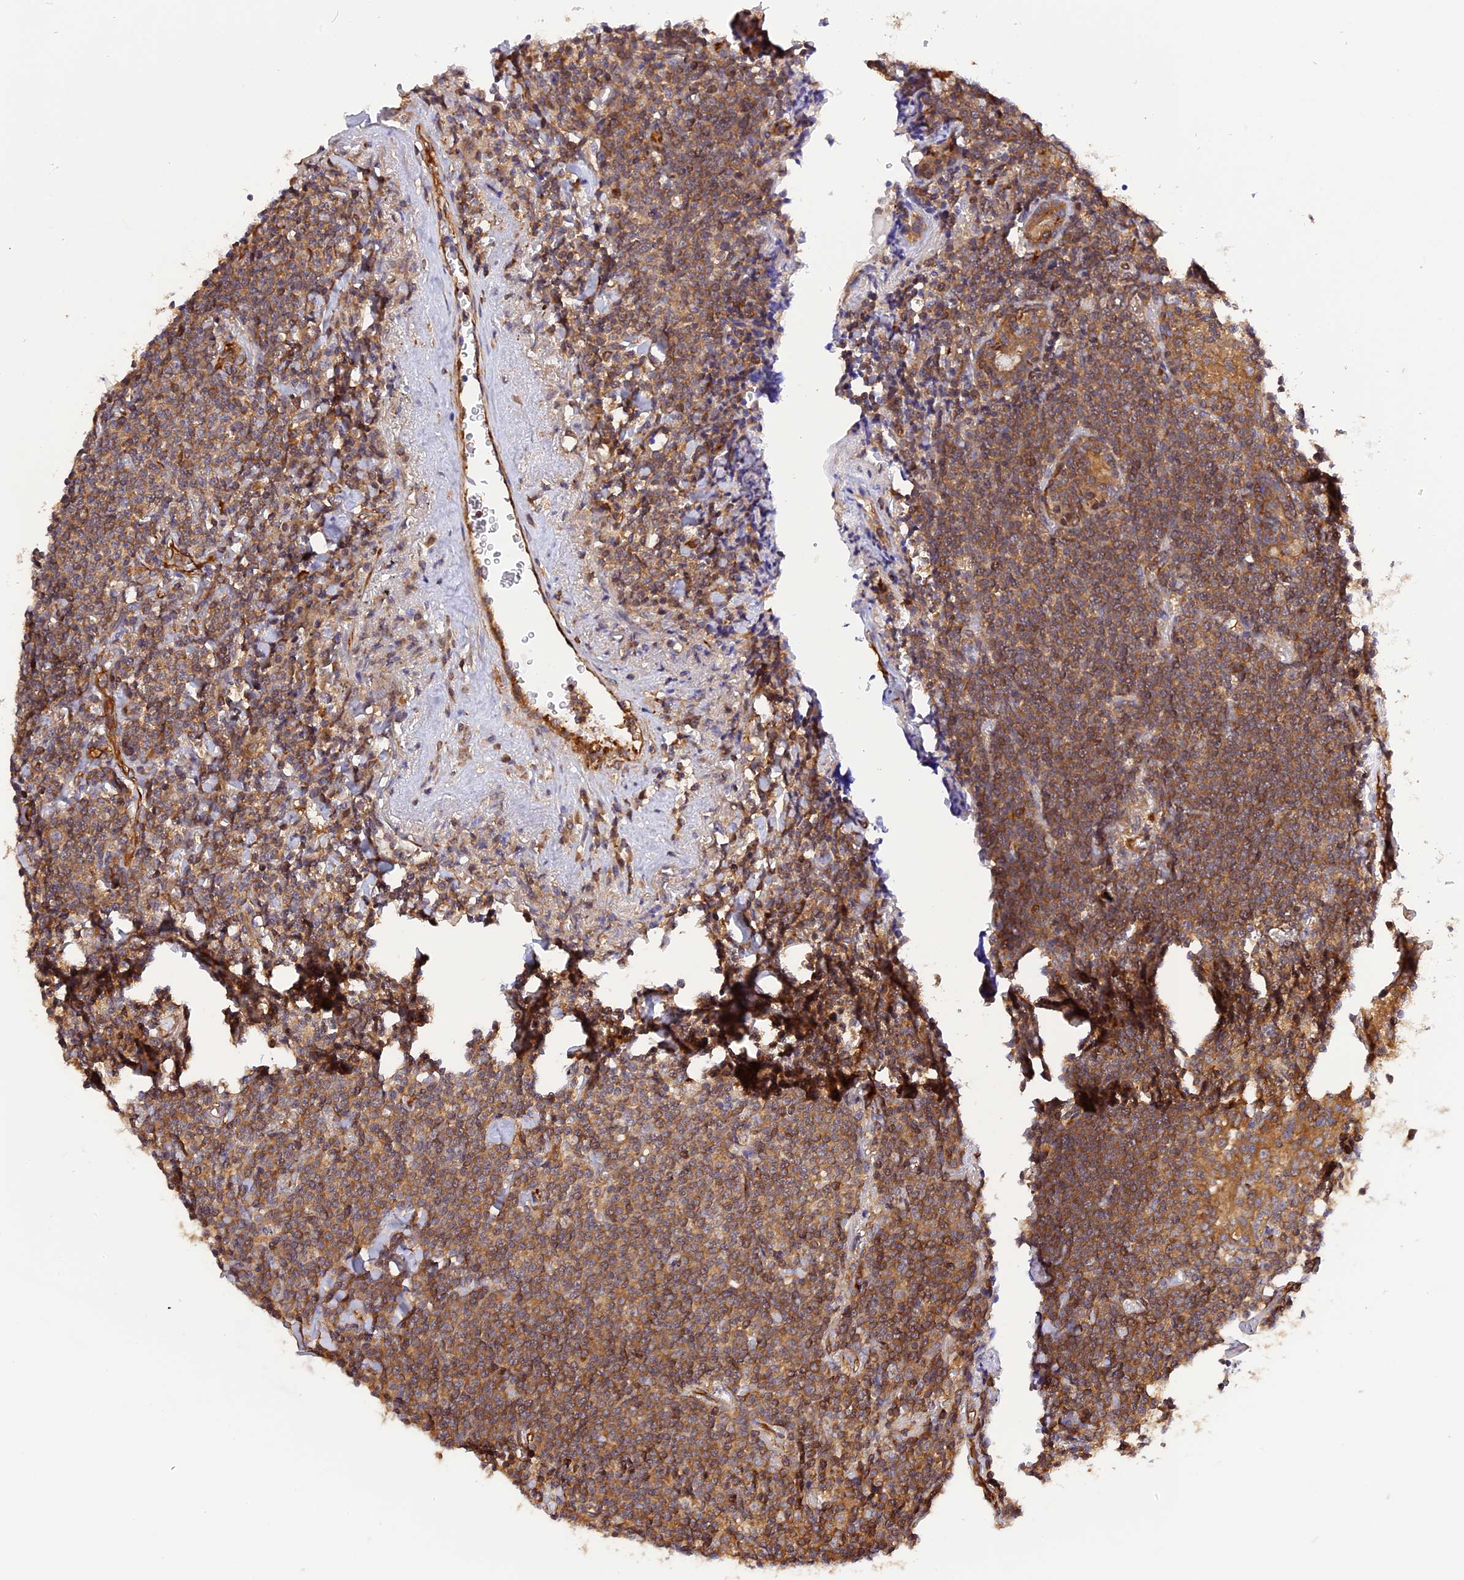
{"staining": {"intensity": "moderate", "quantity": "25%-75%", "location": "cytoplasmic/membranous"}, "tissue": "lymphoma", "cell_type": "Tumor cells", "image_type": "cancer", "snomed": [{"axis": "morphology", "description": "Malignant lymphoma, non-Hodgkin's type, Low grade"}, {"axis": "topography", "description": "Lung"}], "caption": "Immunohistochemical staining of lymphoma demonstrates medium levels of moderate cytoplasmic/membranous protein positivity in approximately 25%-75% of tumor cells.", "gene": "C5orf22", "patient": {"sex": "female", "age": 71}}